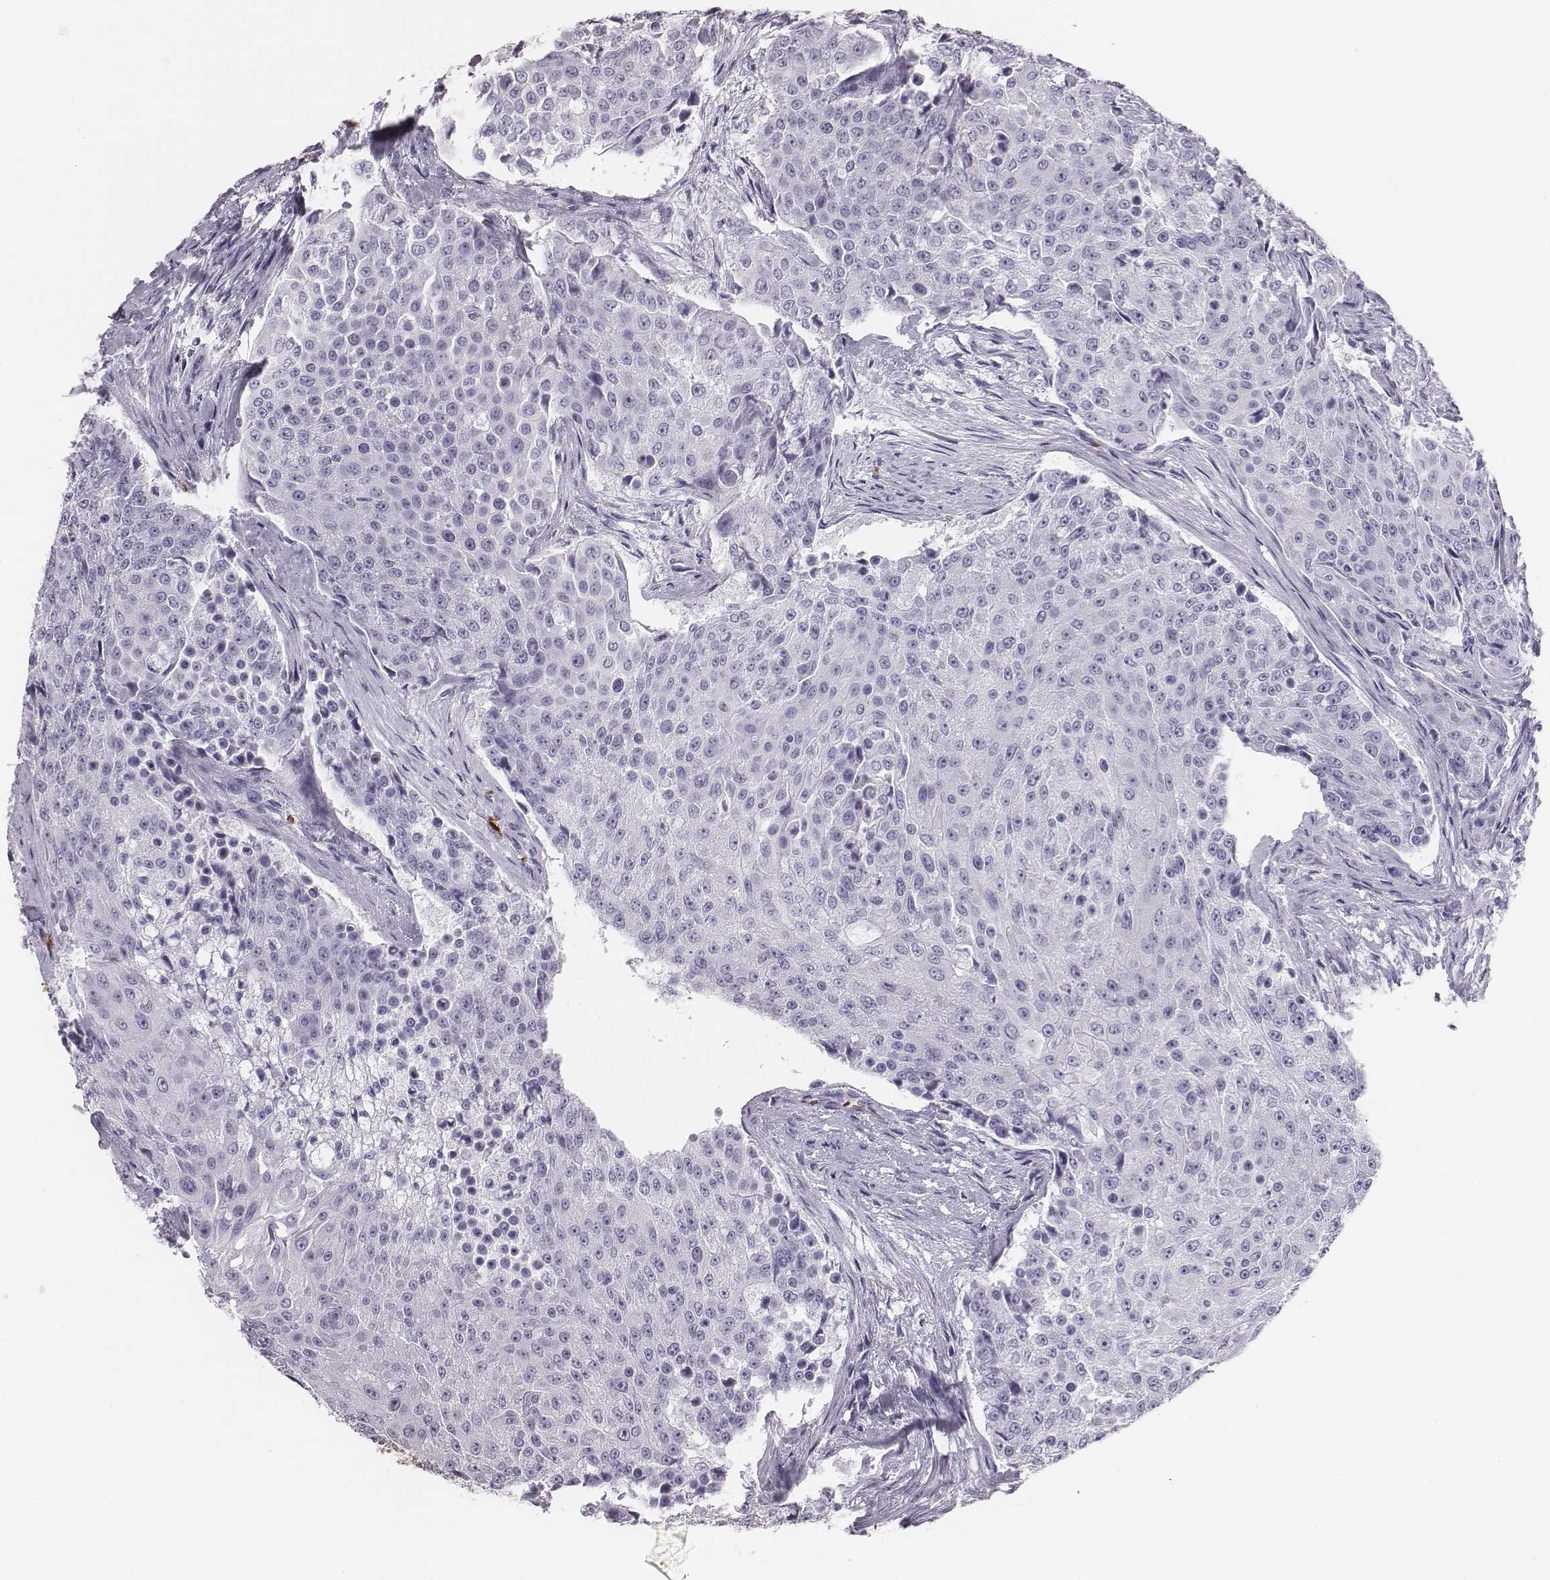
{"staining": {"intensity": "negative", "quantity": "none", "location": "none"}, "tissue": "urothelial cancer", "cell_type": "Tumor cells", "image_type": "cancer", "snomed": [{"axis": "morphology", "description": "Urothelial carcinoma, High grade"}, {"axis": "topography", "description": "Urinary bladder"}], "caption": "This is an immunohistochemistry photomicrograph of urothelial cancer. There is no expression in tumor cells.", "gene": "HBZ", "patient": {"sex": "female", "age": 63}}